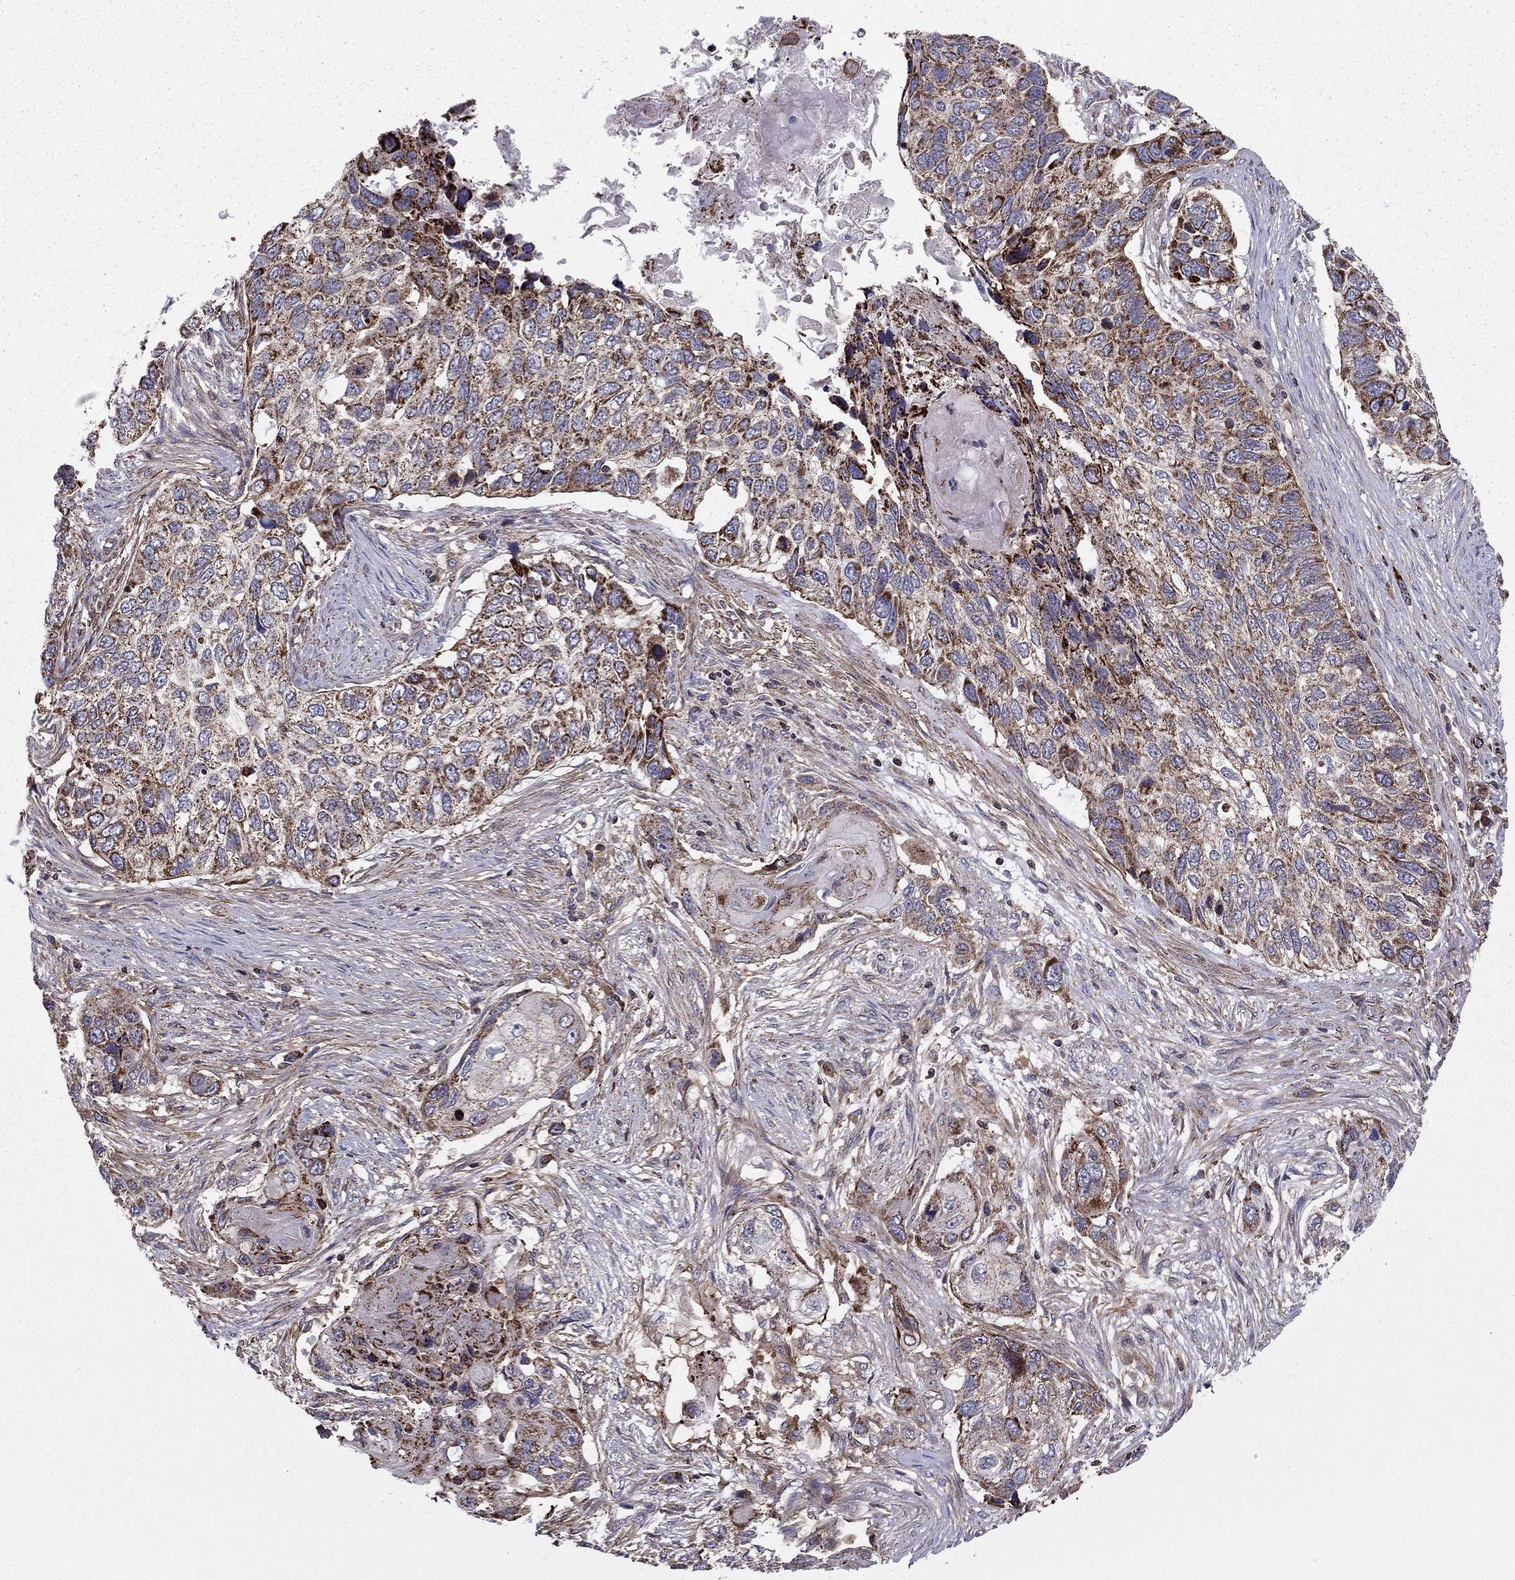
{"staining": {"intensity": "strong", "quantity": "<25%", "location": "cytoplasmic/membranous"}, "tissue": "lung cancer", "cell_type": "Tumor cells", "image_type": "cancer", "snomed": [{"axis": "morphology", "description": "Normal tissue, NOS"}, {"axis": "morphology", "description": "Squamous cell carcinoma, NOS"}, {"axis": "topography", "description": "Bronchus"}, {"axis": "topography", "description": "Lung"}], "caption": "The micrograph demonstrates a brown stain indicating the presence of a protein in the cytoplasmic/membranous of tumor cells in lung squamous cell carcinoma.", "gene": "ALG6", "patient": {"sex": "male", "age": 69}}